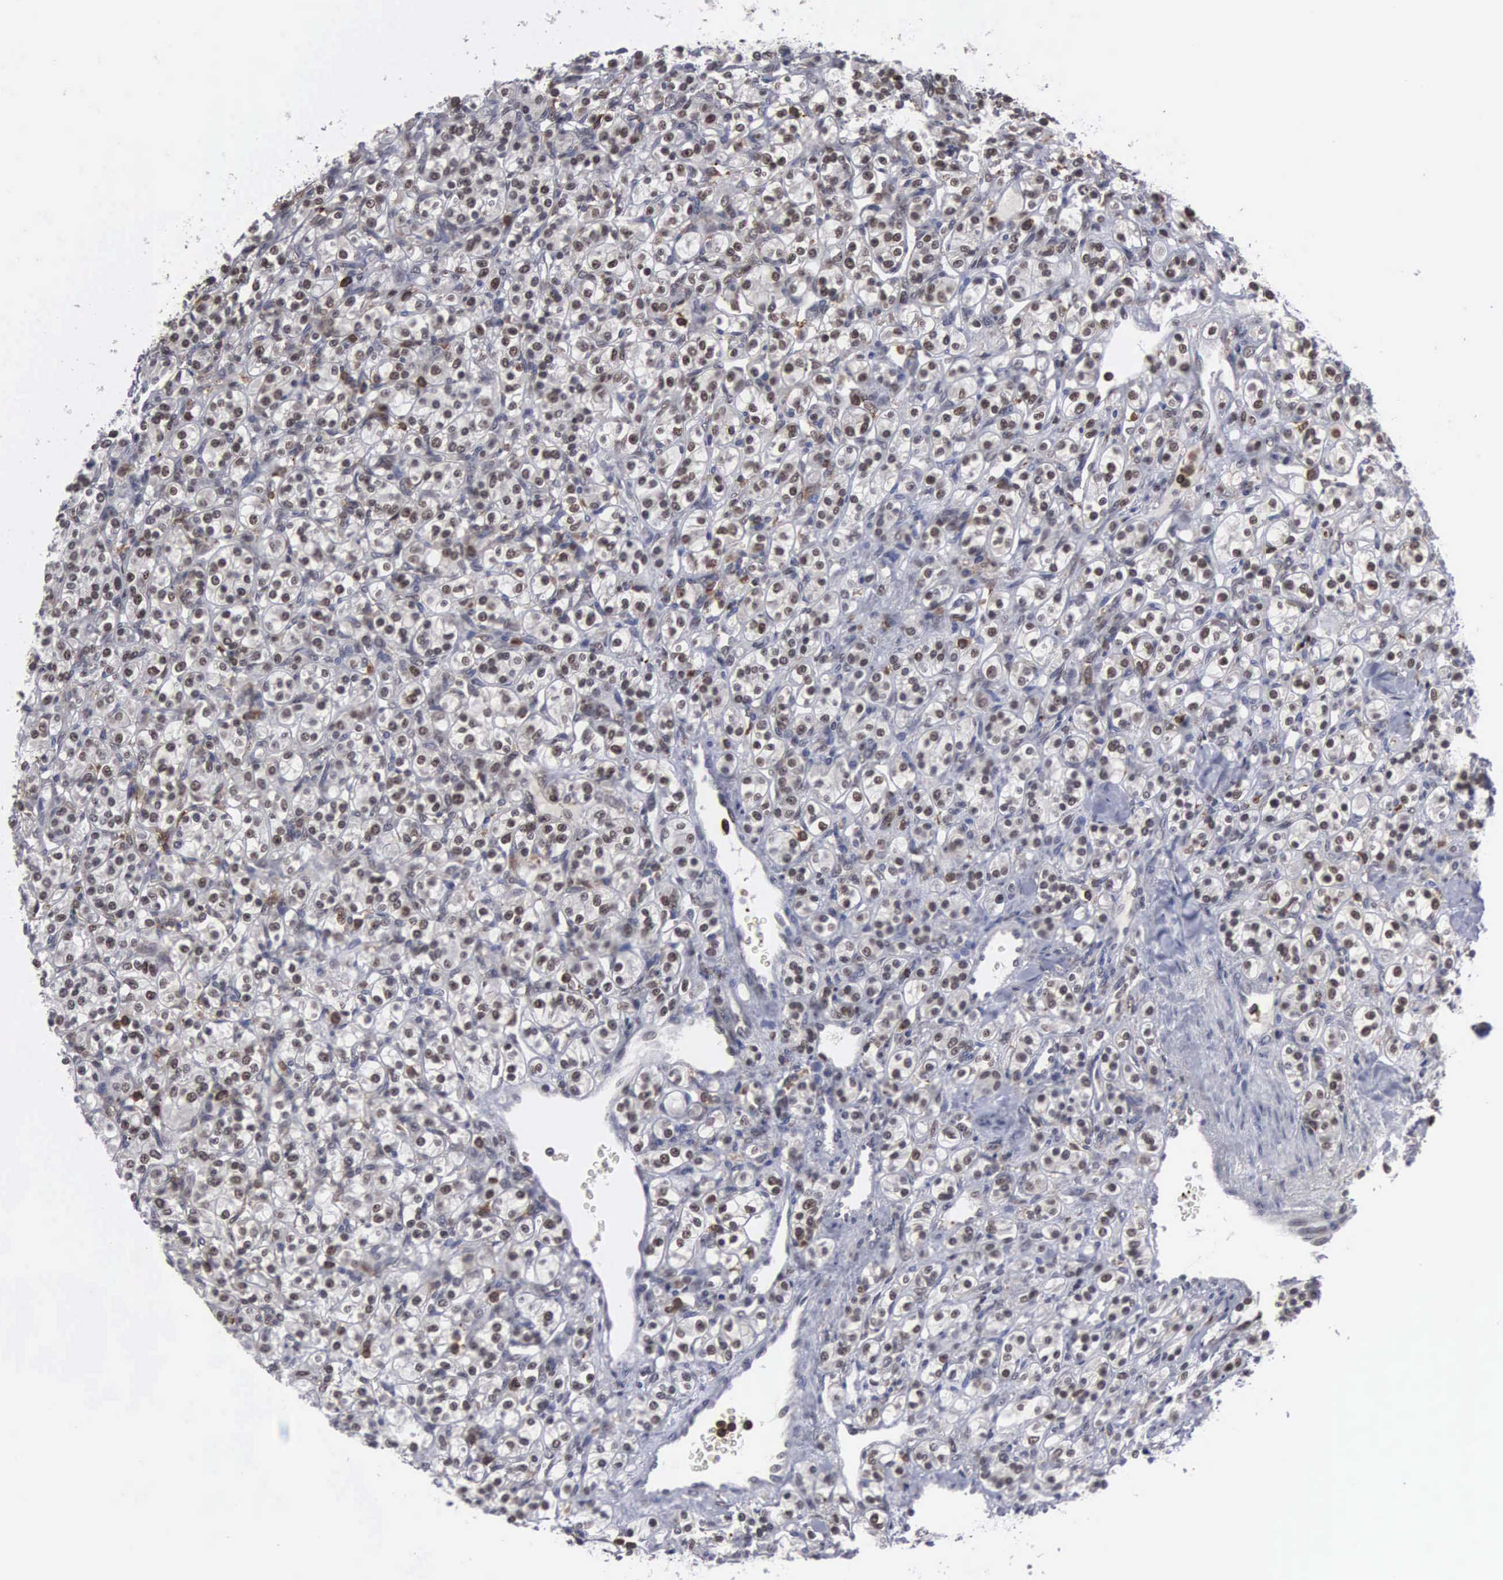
{"staining": {"intensity": "moderate", "quantity": "25%-75%", "location": "nuclear"}, "tissue": "renal cancer", "cell_type": "Tumor cells", "image_type": "cancer", "snomed": [{"axis": "morphology", "description": "Adenocarcinoma, NOS"}, {"axis": "topography", "description": "Kidney"}], "caption": "The image demonstrates a brown stain indicating the presence of a protein in the nuclear of tumor cells in renal cancer. (Brightfield microscopy of DAB IHC at high magnification).", "gene": "TRMT5", "patient": {"sex": "male", "age": 77}}